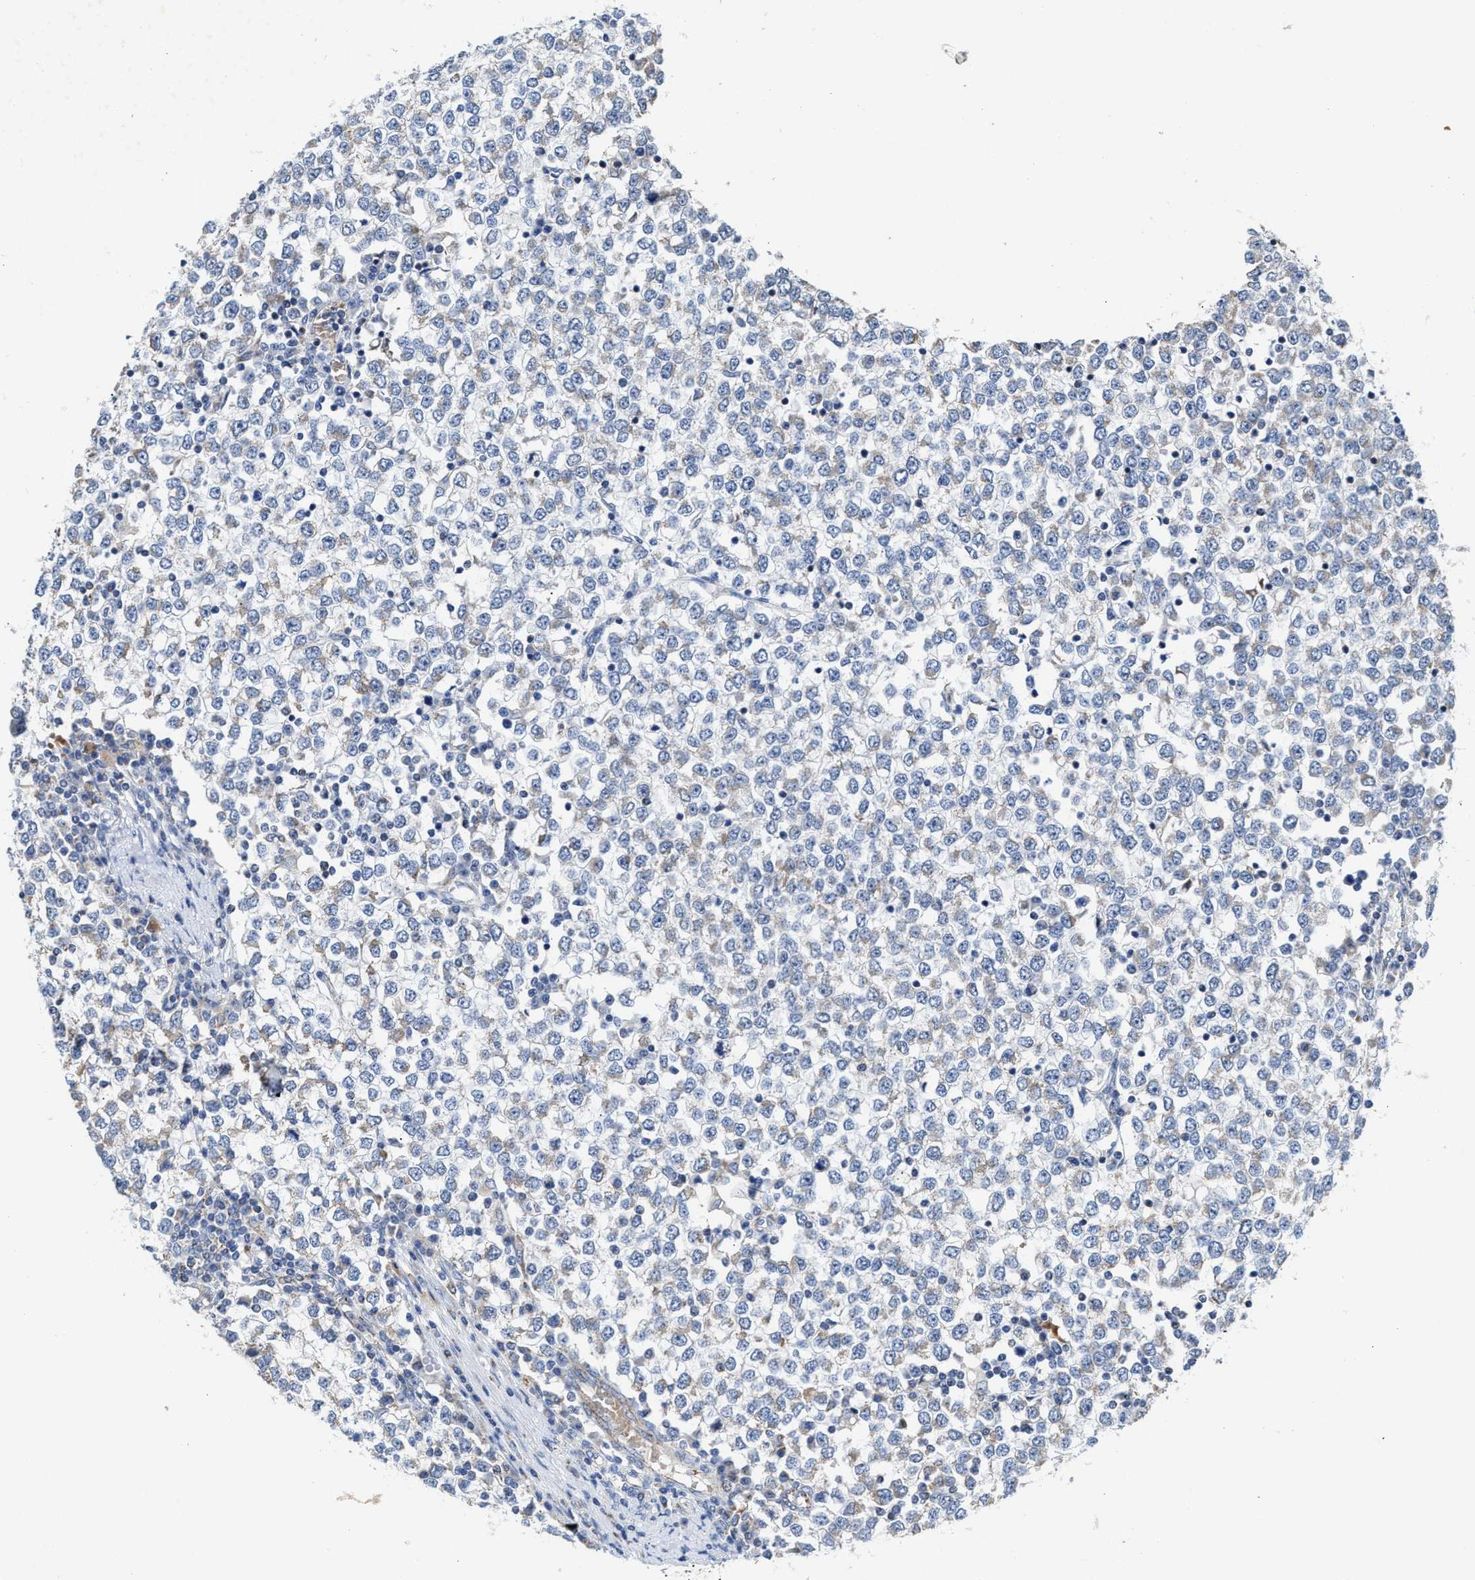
{"staining": {"intensity": "negative", "quantity": "none", "location": "none"}, "tissue": "testis cancer", "cell_type": "Tumor cells", "image_type": "cancer", "snomed": [{"axis": "morphology", "description": "Seminoma, NOS"}, {"axis": "topography", "description": "Testis"}], "caption": "IHC photomicrograph of neoplastic tissue: testis cancer (seminoma) stained with DAB shows no significant protein expression in tumor cells.", "gene": "JAG1", "patient": {"sex": "male", "age": 65}}